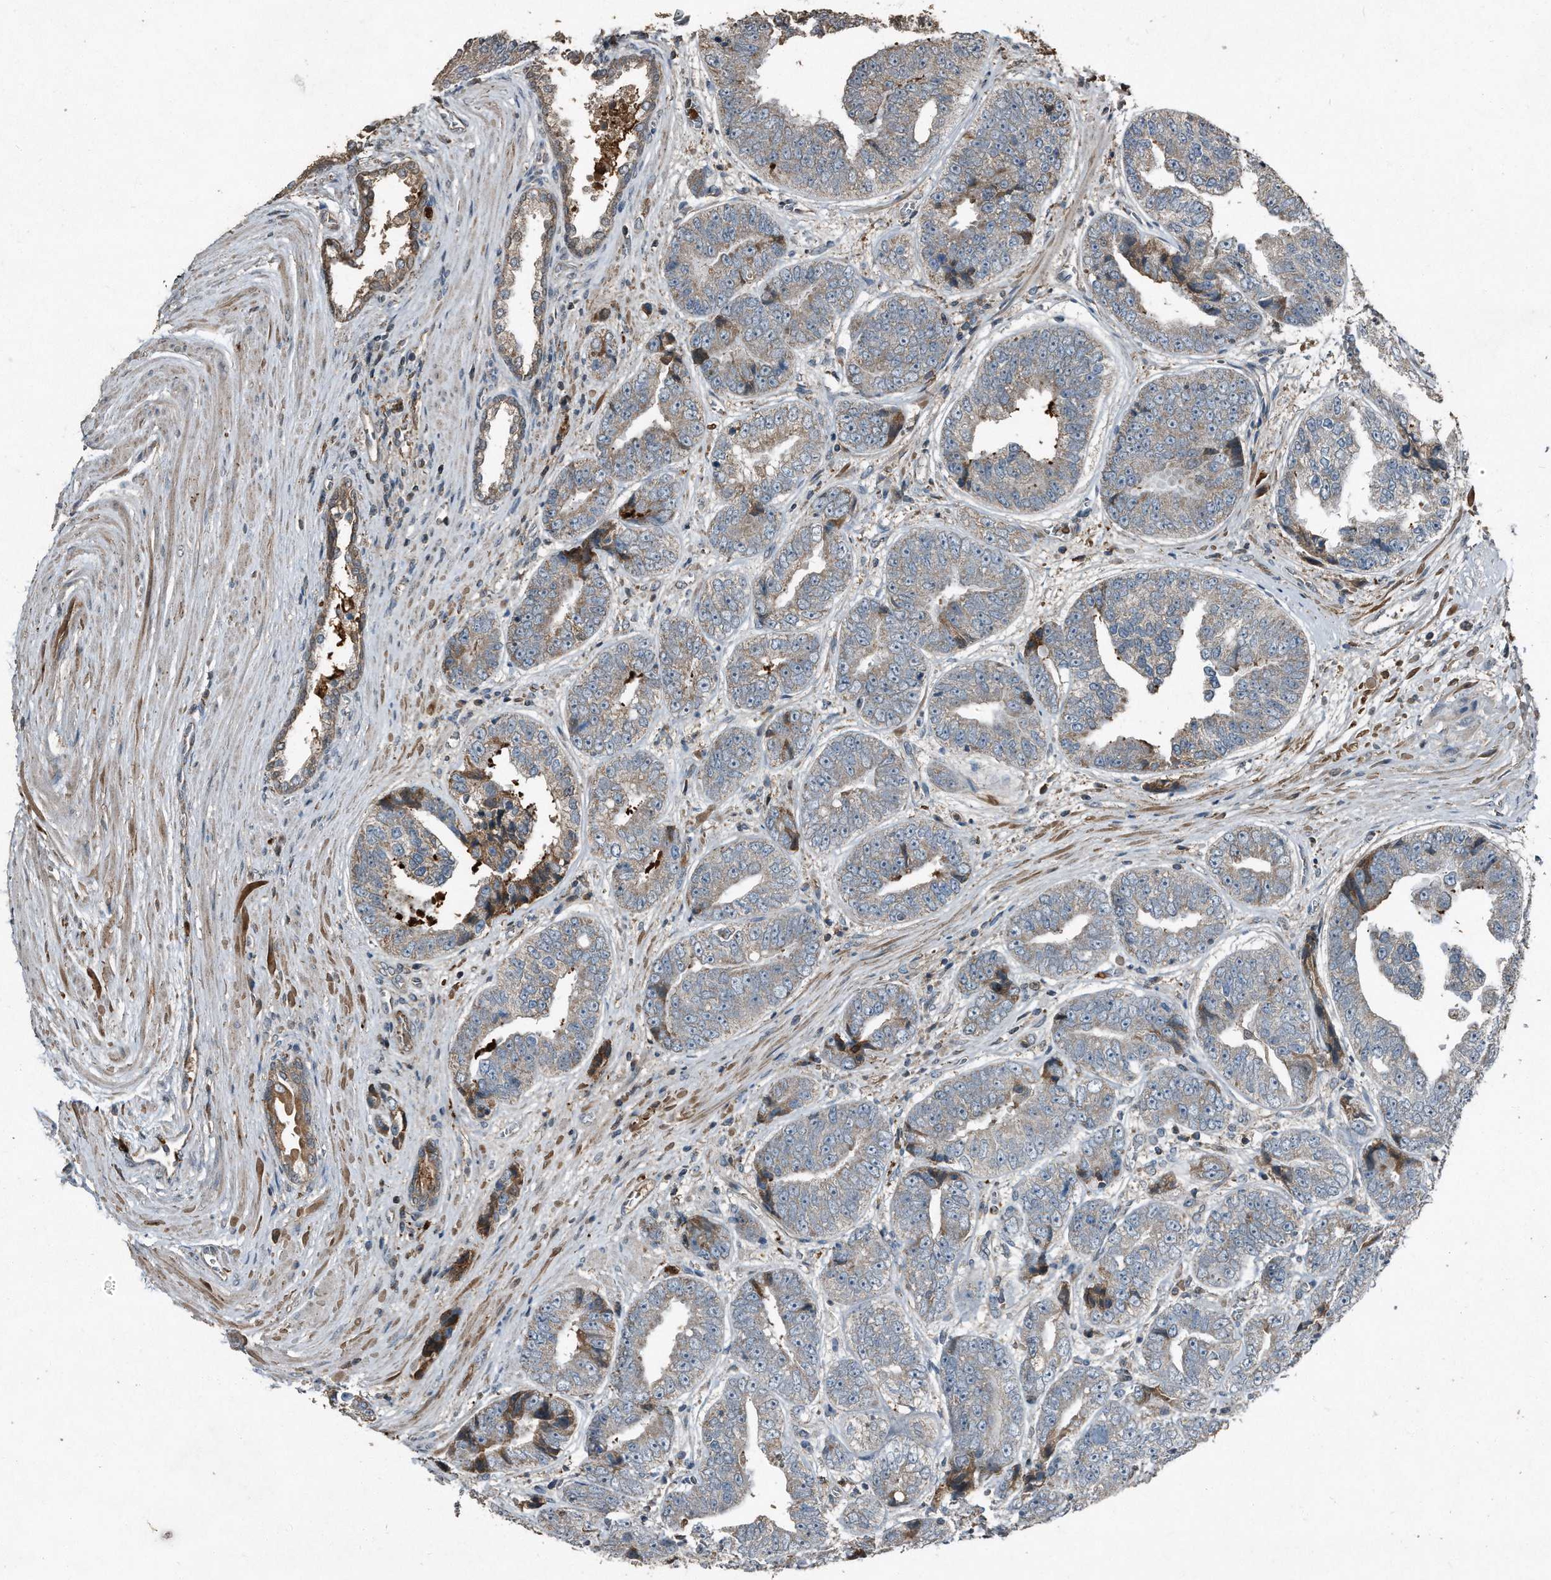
{"staining": {"intensity": "weak", "quantity": "25%-75%", "location": "cytoplasmic/membranous"}, "tissue": "prostate cancer", "cell_type": "Tumor cells", "image_type": "cancer", "snomed": [{"axis": "morphology", "description": "Adenocarcinoma, High grade"}, {"axis": "topography", "description": "Prostate"}], "caption": "Protein staining of prostate high-grade adenocarcinoma tissue exhibits weak cytoplasmic/membranous positivity in approximately 25%-75% of tumor cells.", "gene": "C9", "patient": {"sex": "male", "age": 61}}